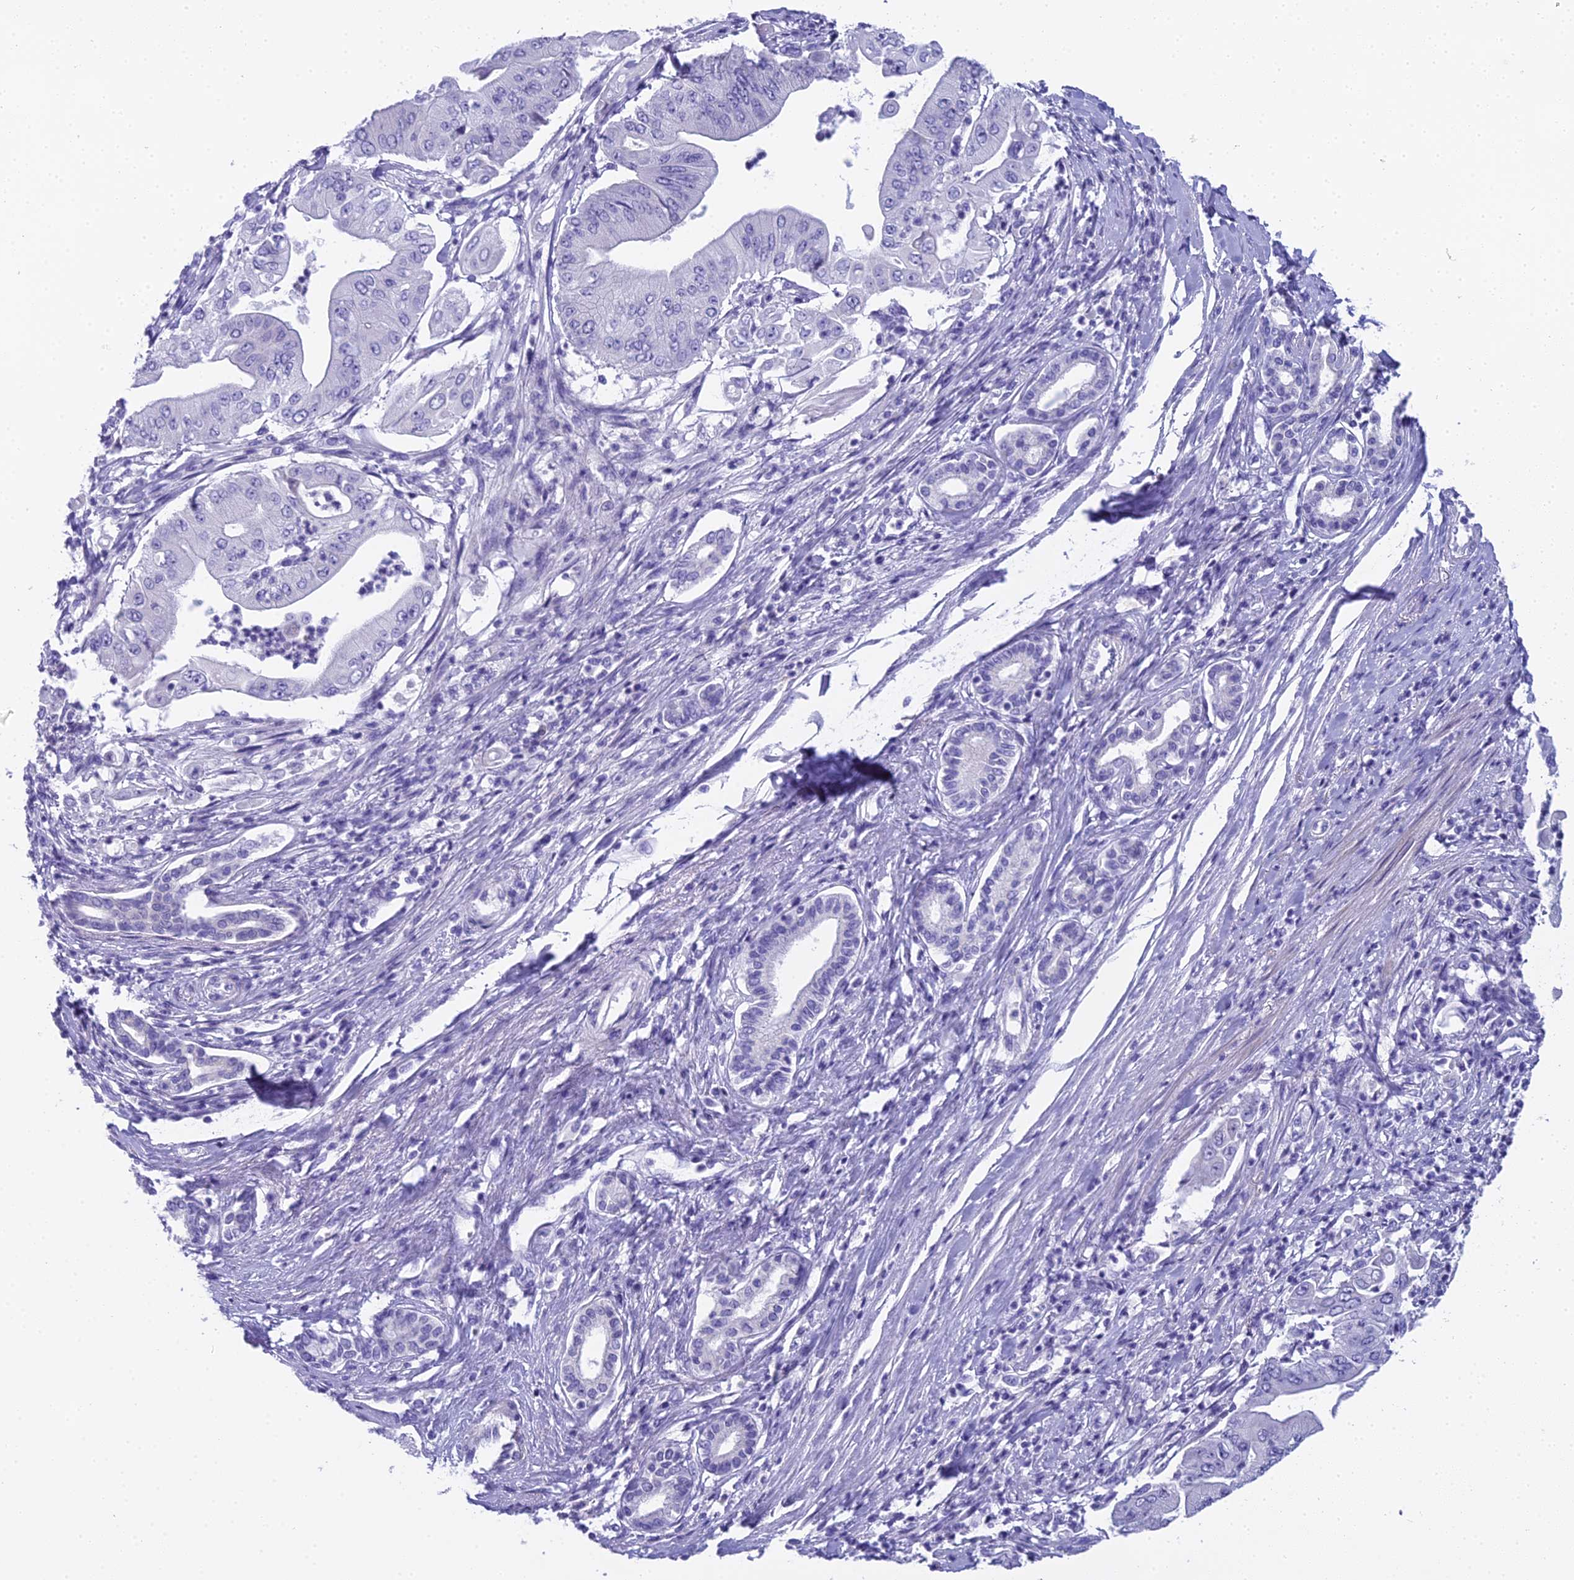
{"staining": {"intensity": "negative", "quantity": "none", "location": "none"}, "tissue": "pancreatic cancer", "cell_type": "Tumor cells", "image_type": "cancer", "snomed": [{"axis": "morphology", "description": "Adenocarcinoma, NOS"}, {"axis": "topography", "description": "Pancreas"}], "caption": "The photomicrograph reveals no significant expression in tumor cells of adenocarcinoma (pancreatic).", "gene": "UNC80", "patient": {"sex": "female", "age": 77}}